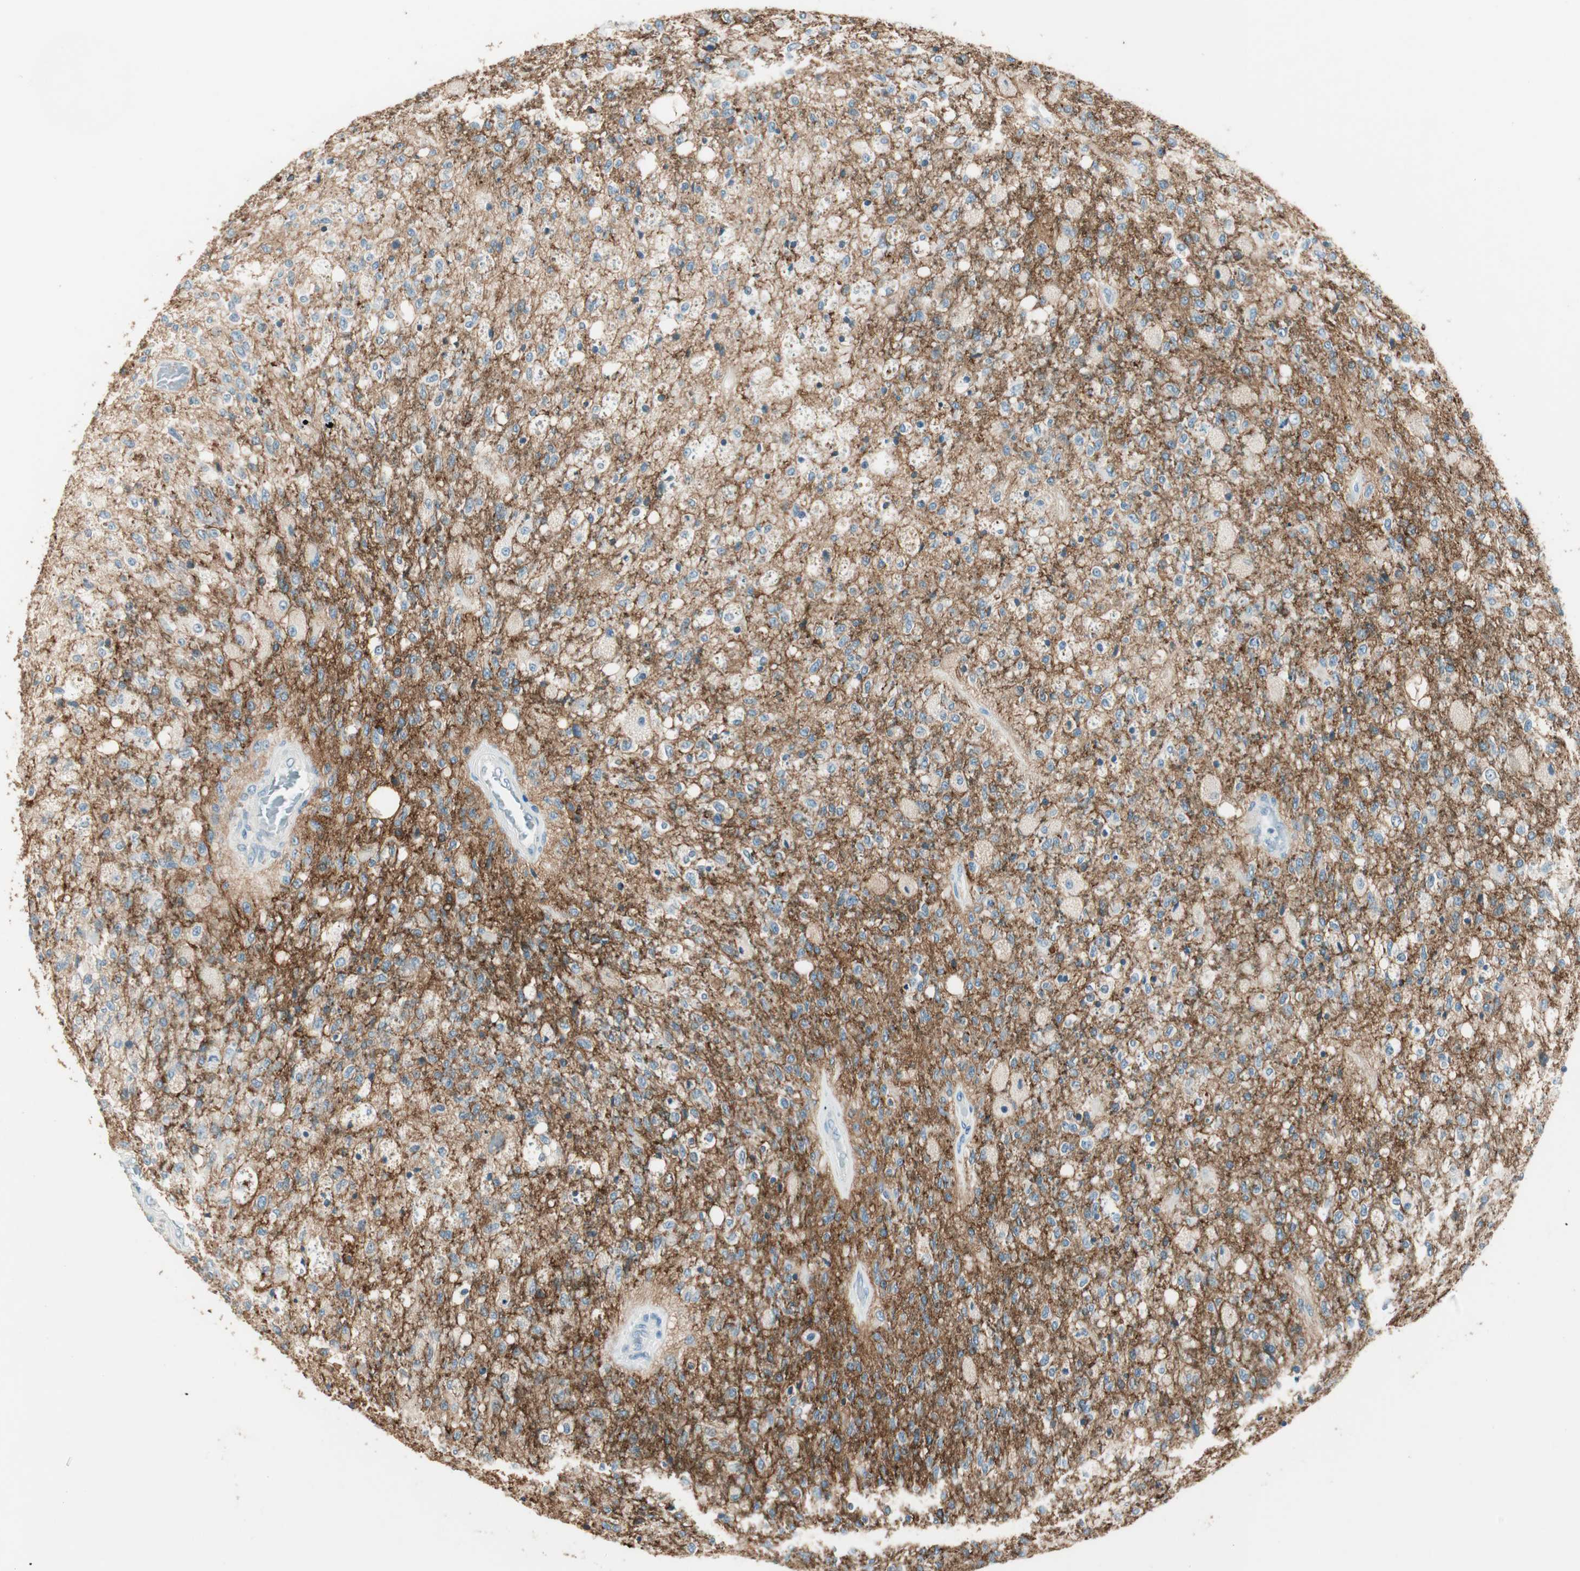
{"staining": {"intensity": "negative", "quantity": "none", "location": "none"}, "tissue": "glioma", "cell_type": "Tumor cells", "image_type": "cancer", "snomed": [{"axis": "morphology", "description": "Normal tissue, NOS"}, {"axis": "morphology", "description": "Glioma, malignant, High grade"}, {"axis": "topography", "description": "Cerebral cortex"}], "caption": "Protein analysis of malignant glioma (high-grade) exhibits no significant staining in tumor cells.", "gene": "GNAO1", "patient": {"sex": "male", "age": 77}}